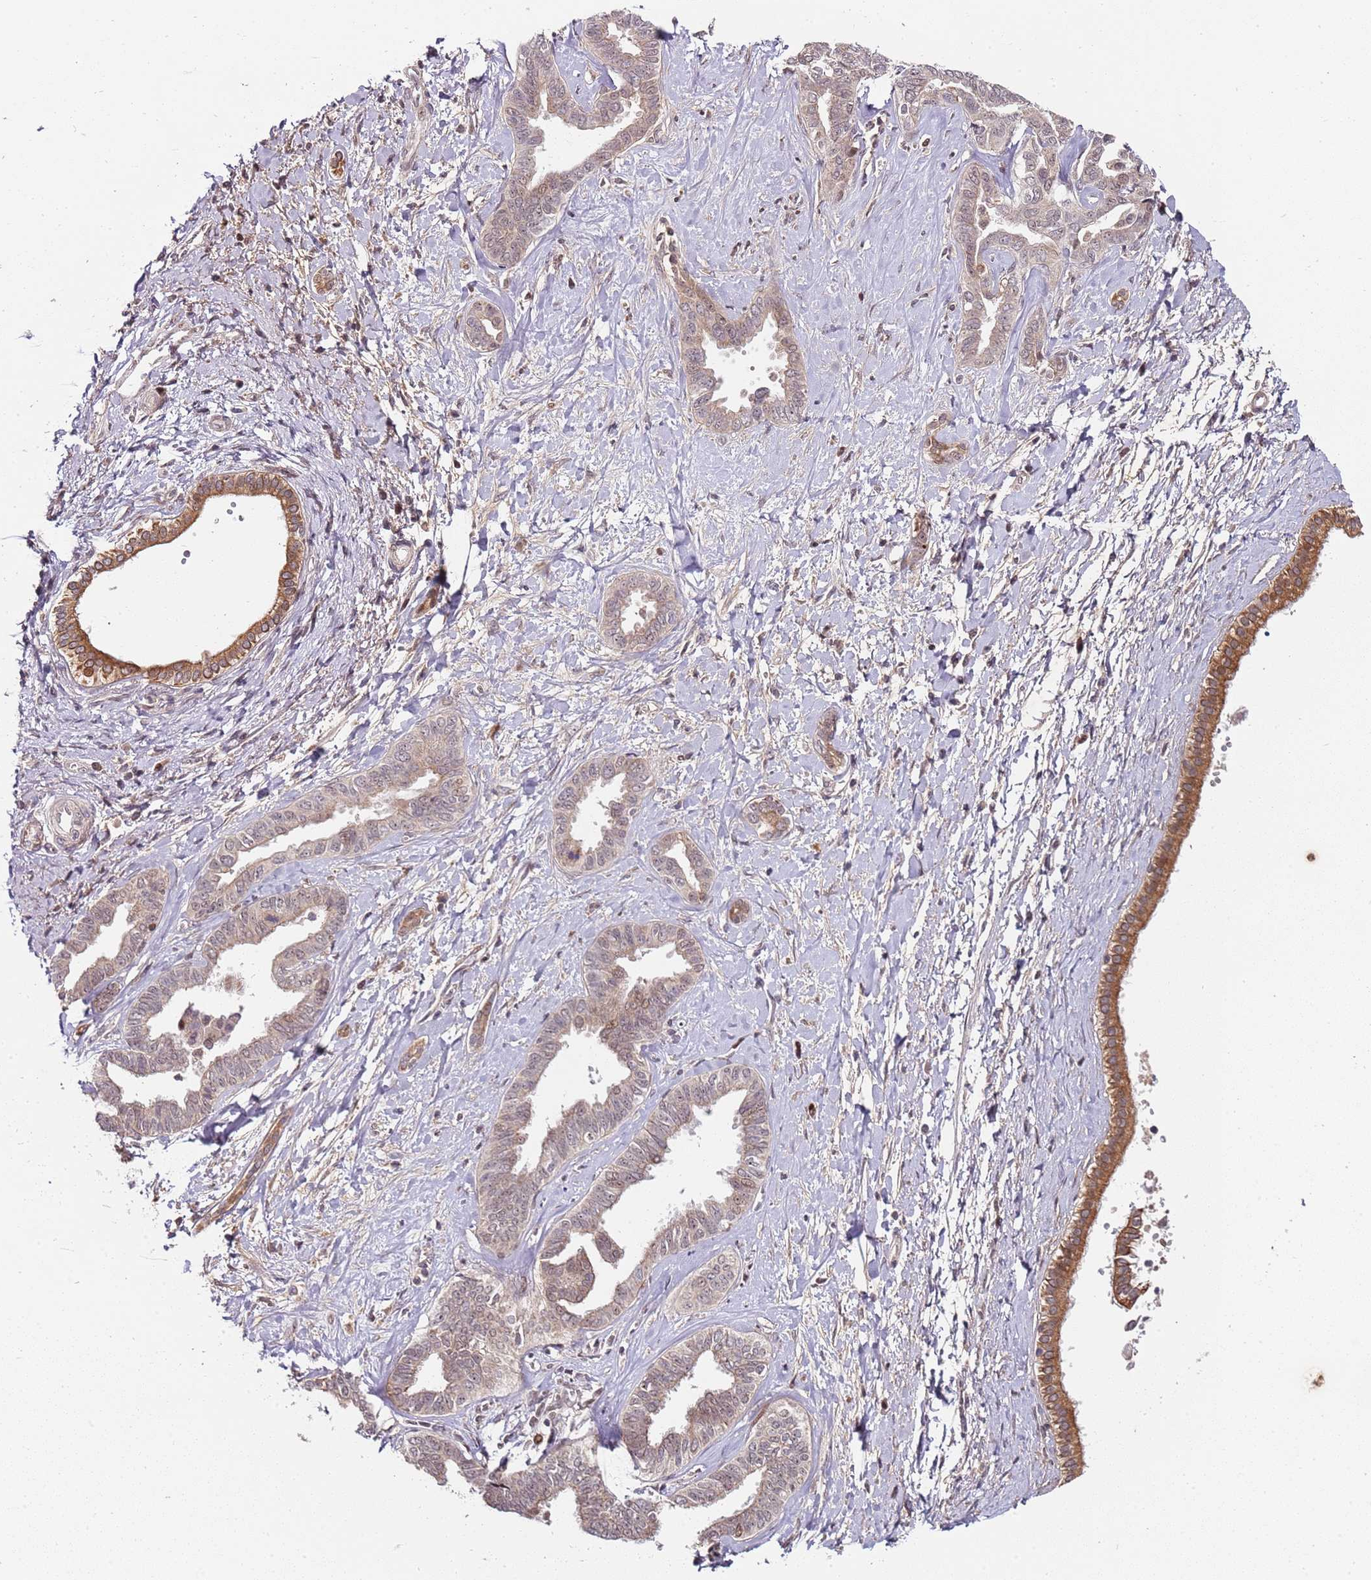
{"staining": {"intensity": "weak", "quantity": "<25%", "location": "cytoplasmic/membranous"}, "tissue": "liver cancer", "cell_type": "Tumor cells", "image_type": "cancer", "snomed": [{"axis": "morphology", "description": "Cholangiocarcinoma"}, {"axis": "topography", "description": "Liver"}], "caption": "An image of human liver cancer is negative for staining in tumor cells.", "gene": "EDC3", "patient": {"sex": "female", "age": 77}}